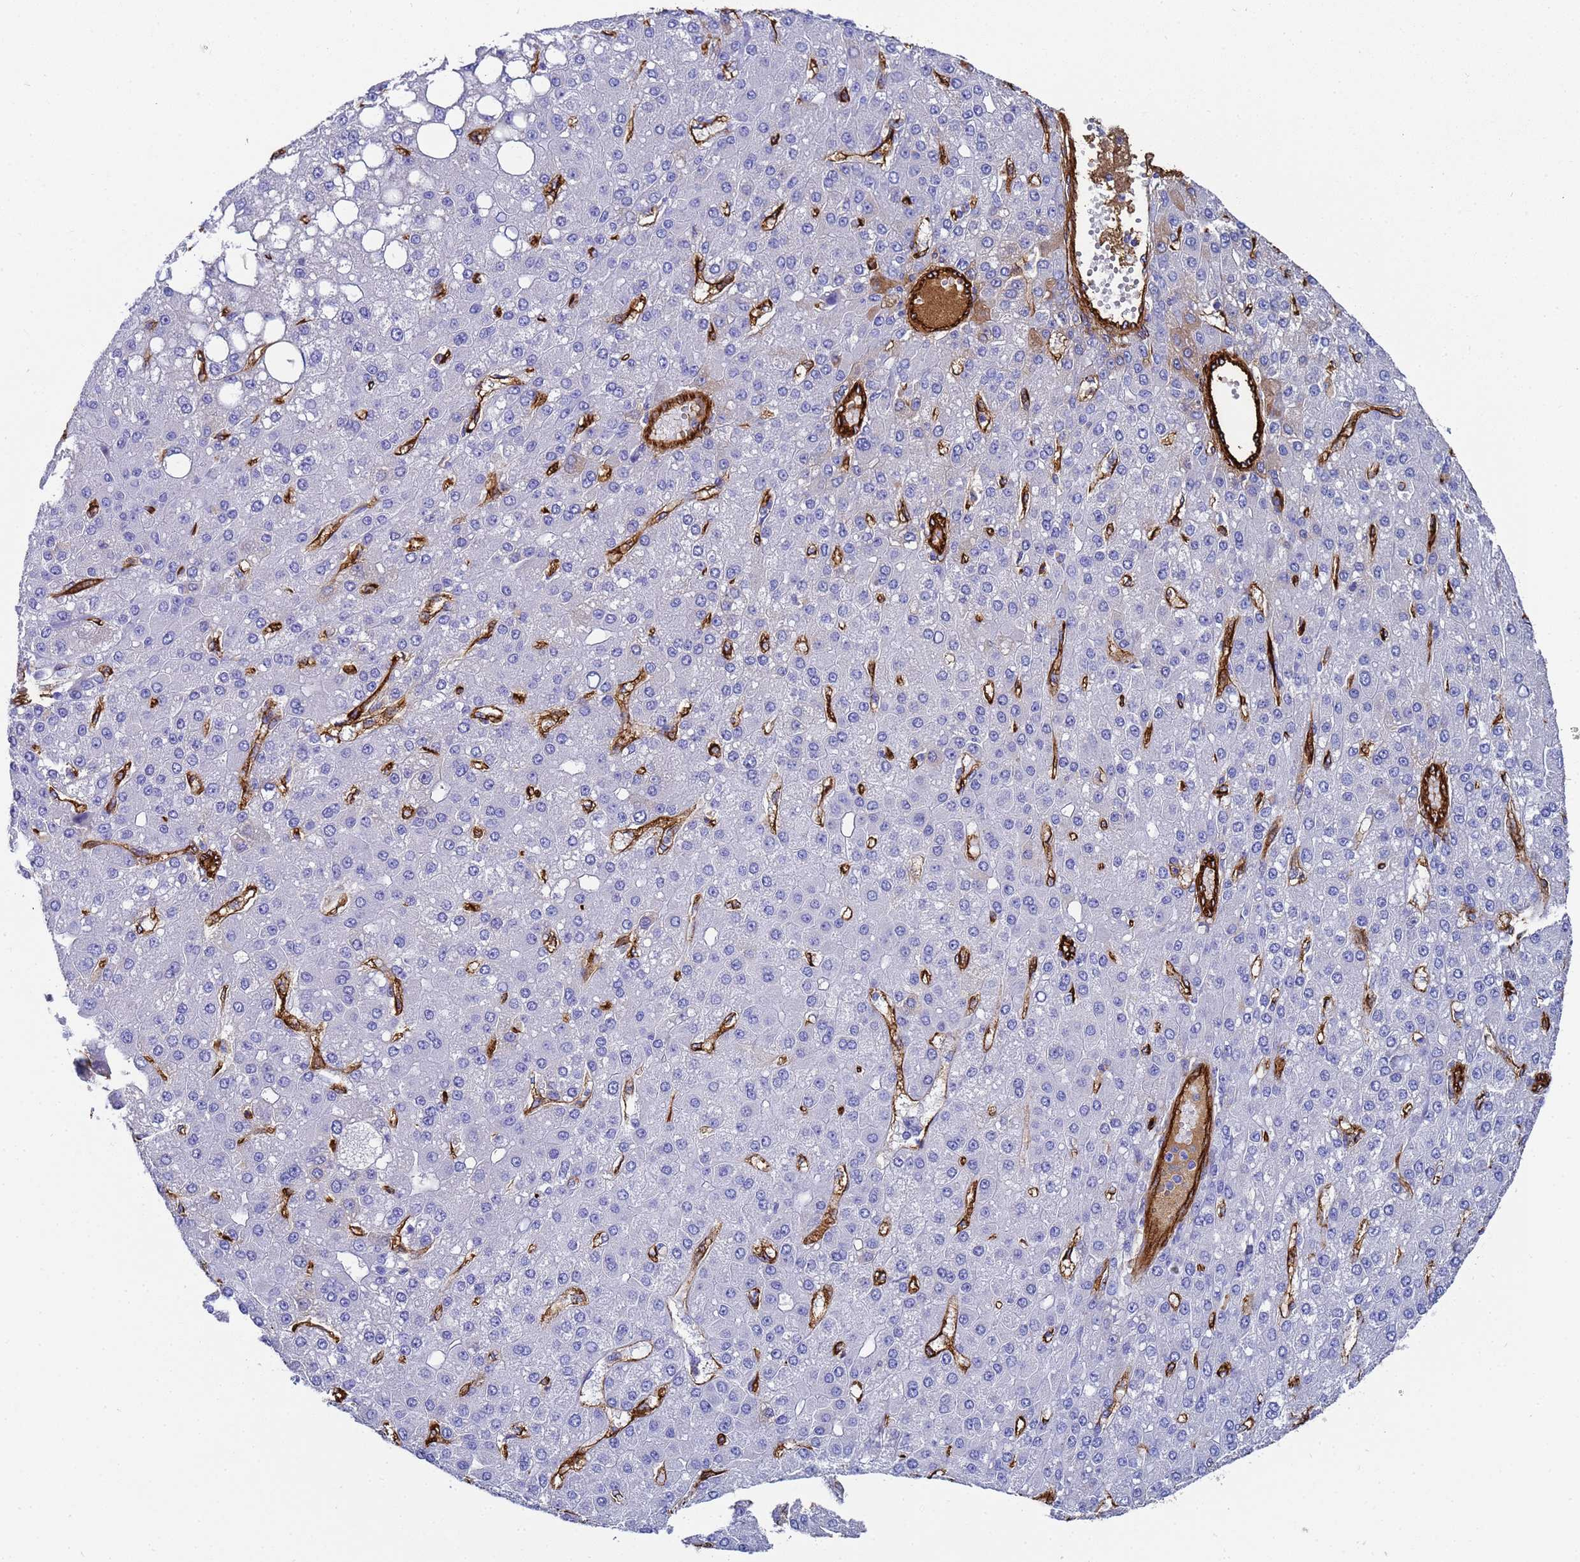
{"staining": {"intensity": "negative", "quantity": "none", "location": "none"}, "tissue": "liver cancer", "cell_type": "Tumor cells", "image_type": "cancer", "snomed": [{"axis": "morphology", "description": "Carcinoma, Hepatocellular, NOS"}, {"axis": "topography", "description": "Liver"}], "caption": "Tumor cells show no significant positivity in liver cancer.", "gene": "ADIPOQ", "patient": {"sex": "male", "age": 67}}